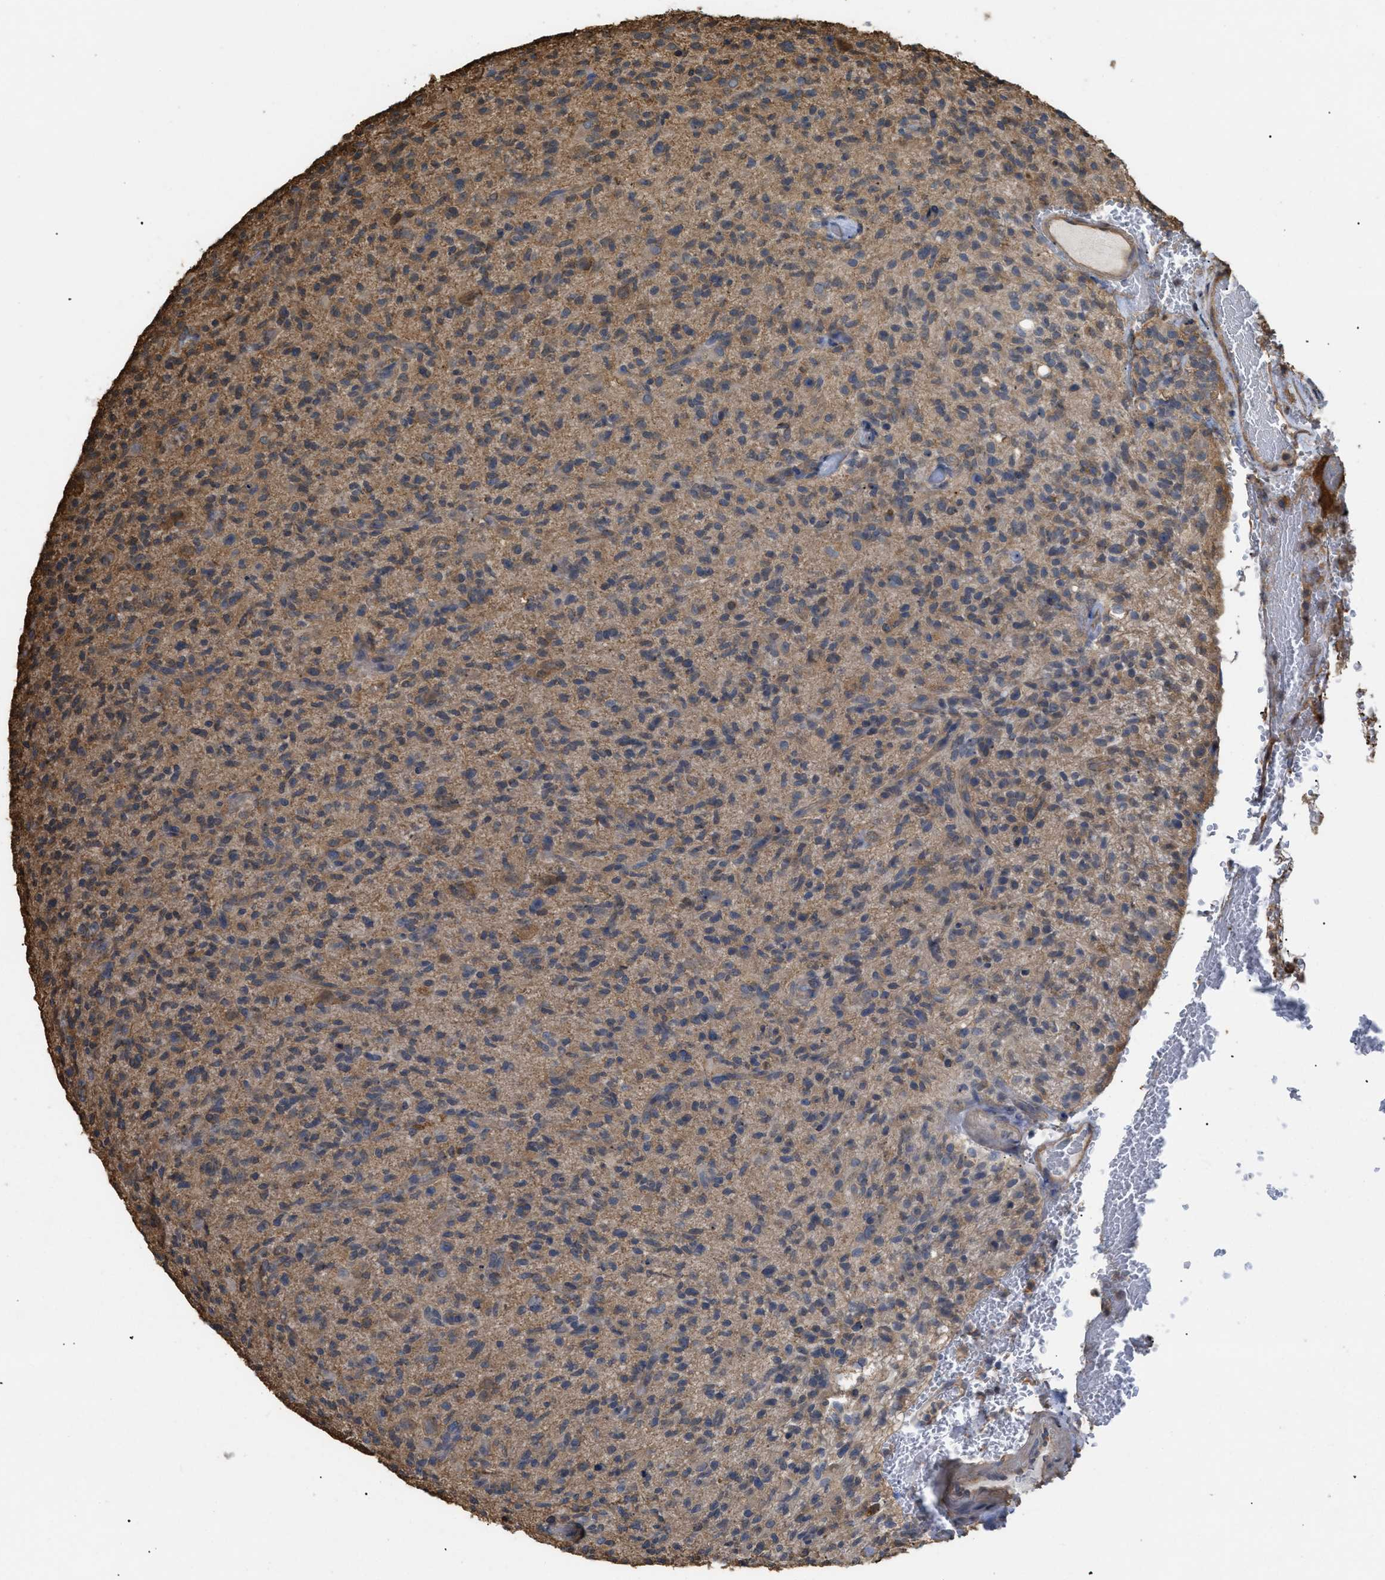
{"staining": {"intensity": "moderate", "quantity": "25%-75%", "location": "cytoplasmic/membranous"}, "tissue": "glioma", "cell_type": "Tumor cells", "image_type": "cancer", "snomed": [{"axis": "morphology", "description": "Glioma, malignant, High grade"}, {"axis": "topography", "description": "Brain"}], "caption": "Immunohistochemistry (IHC) of human malignant high-grade glioma displays medium levels of moderate cytoplasmic/membranous expression in about 25%-75% of tumor cells.", "gene": "CALM1", "patient": {"sex": "male", "age": 71}}